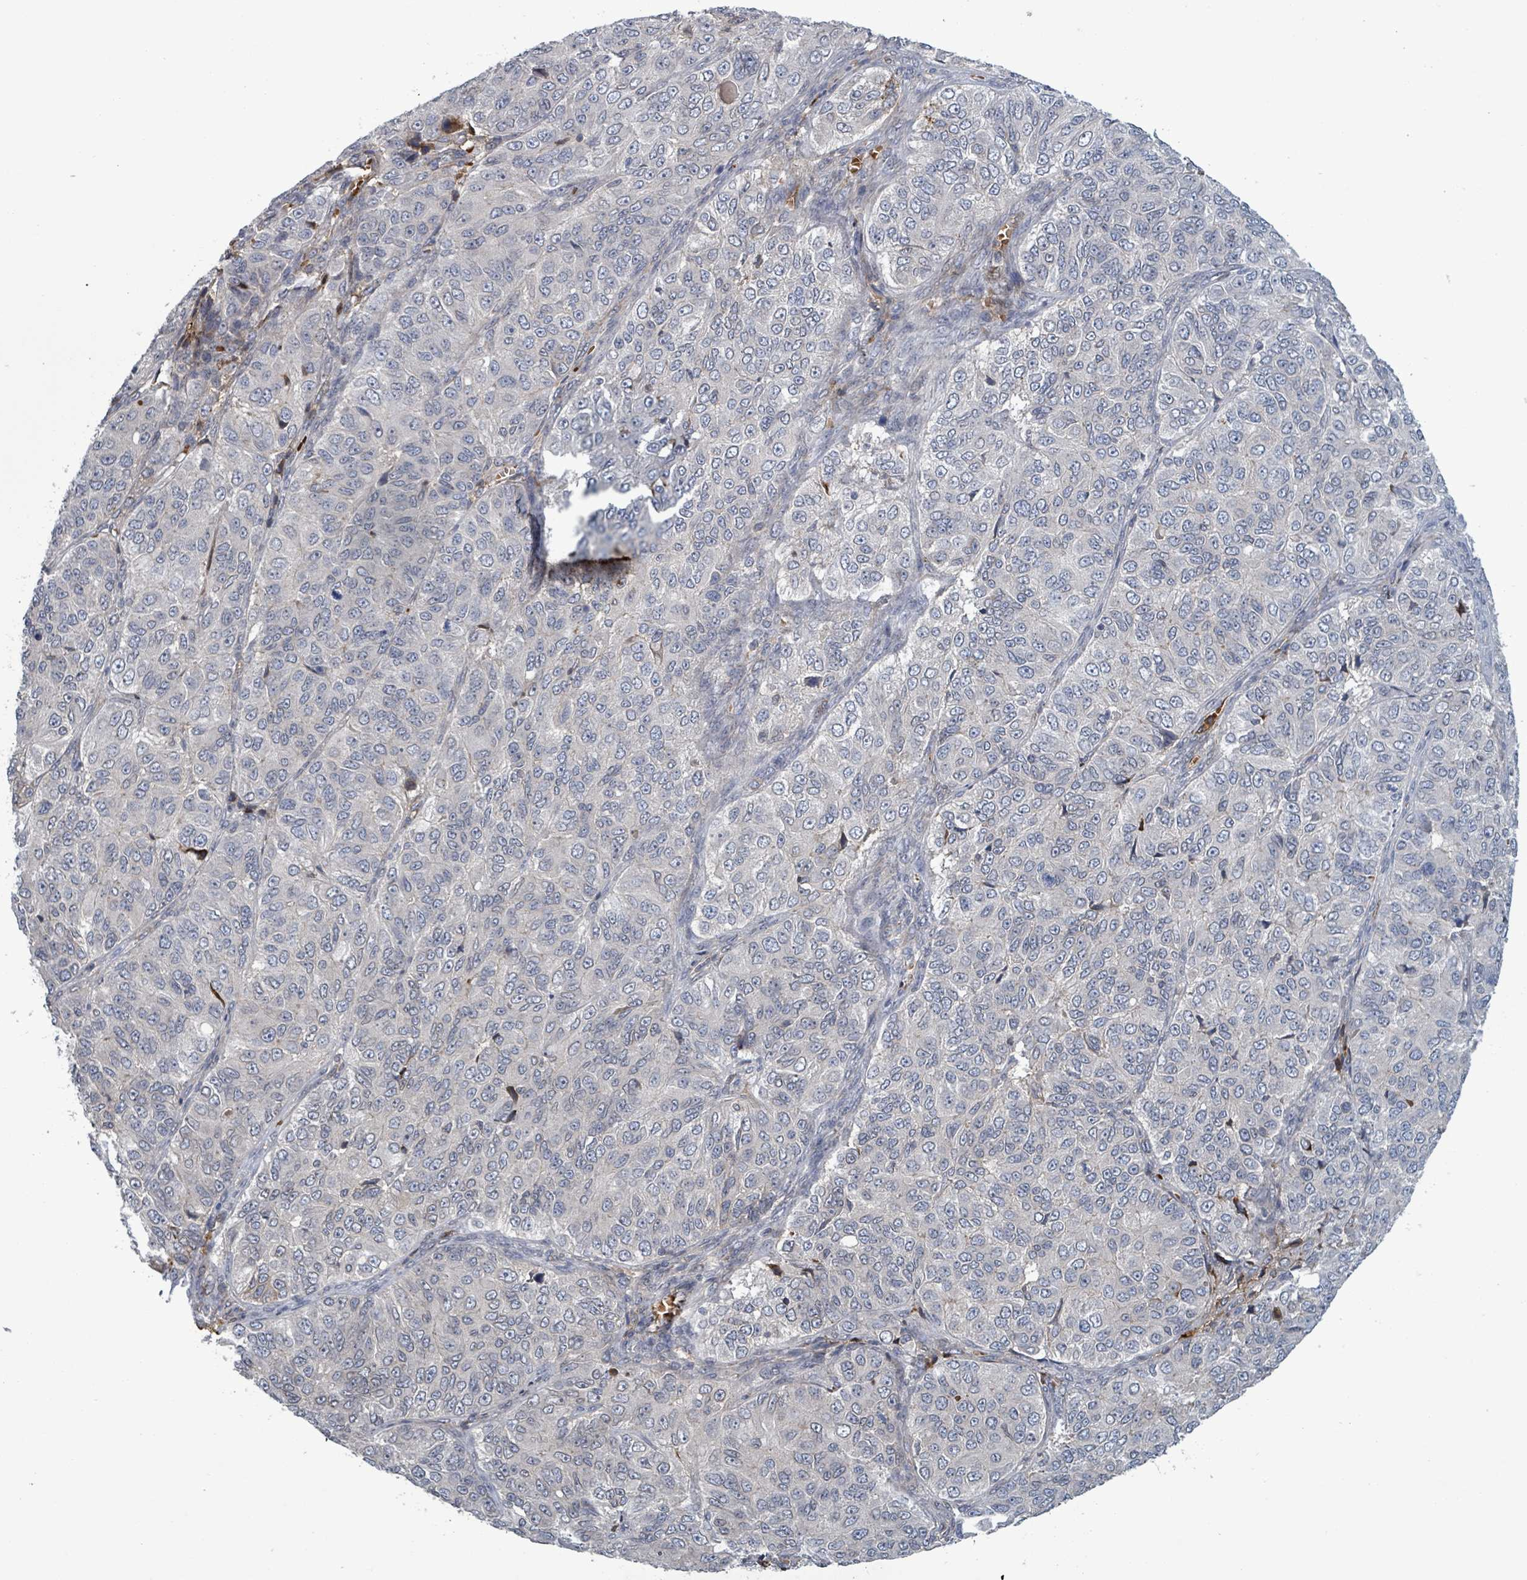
{"staining": {"intensity": "negative", "quantity": "none", "location": "none"}, "tissue": "ovarian cancer", "cell_type": "Tumor cells", "image_type": "cancer", "snomed": [{"axis": "morphology", "description": "Carcinoma, endometroid"}, {"axis": "topography", "description": "Ovary"}], "caption": "Histopathology image shows no significant protein positivity in tumor cells of ovarian endometroid carcinoma.", "gene": "GRM8", "patient": {"sex": "female", "age": 51}}